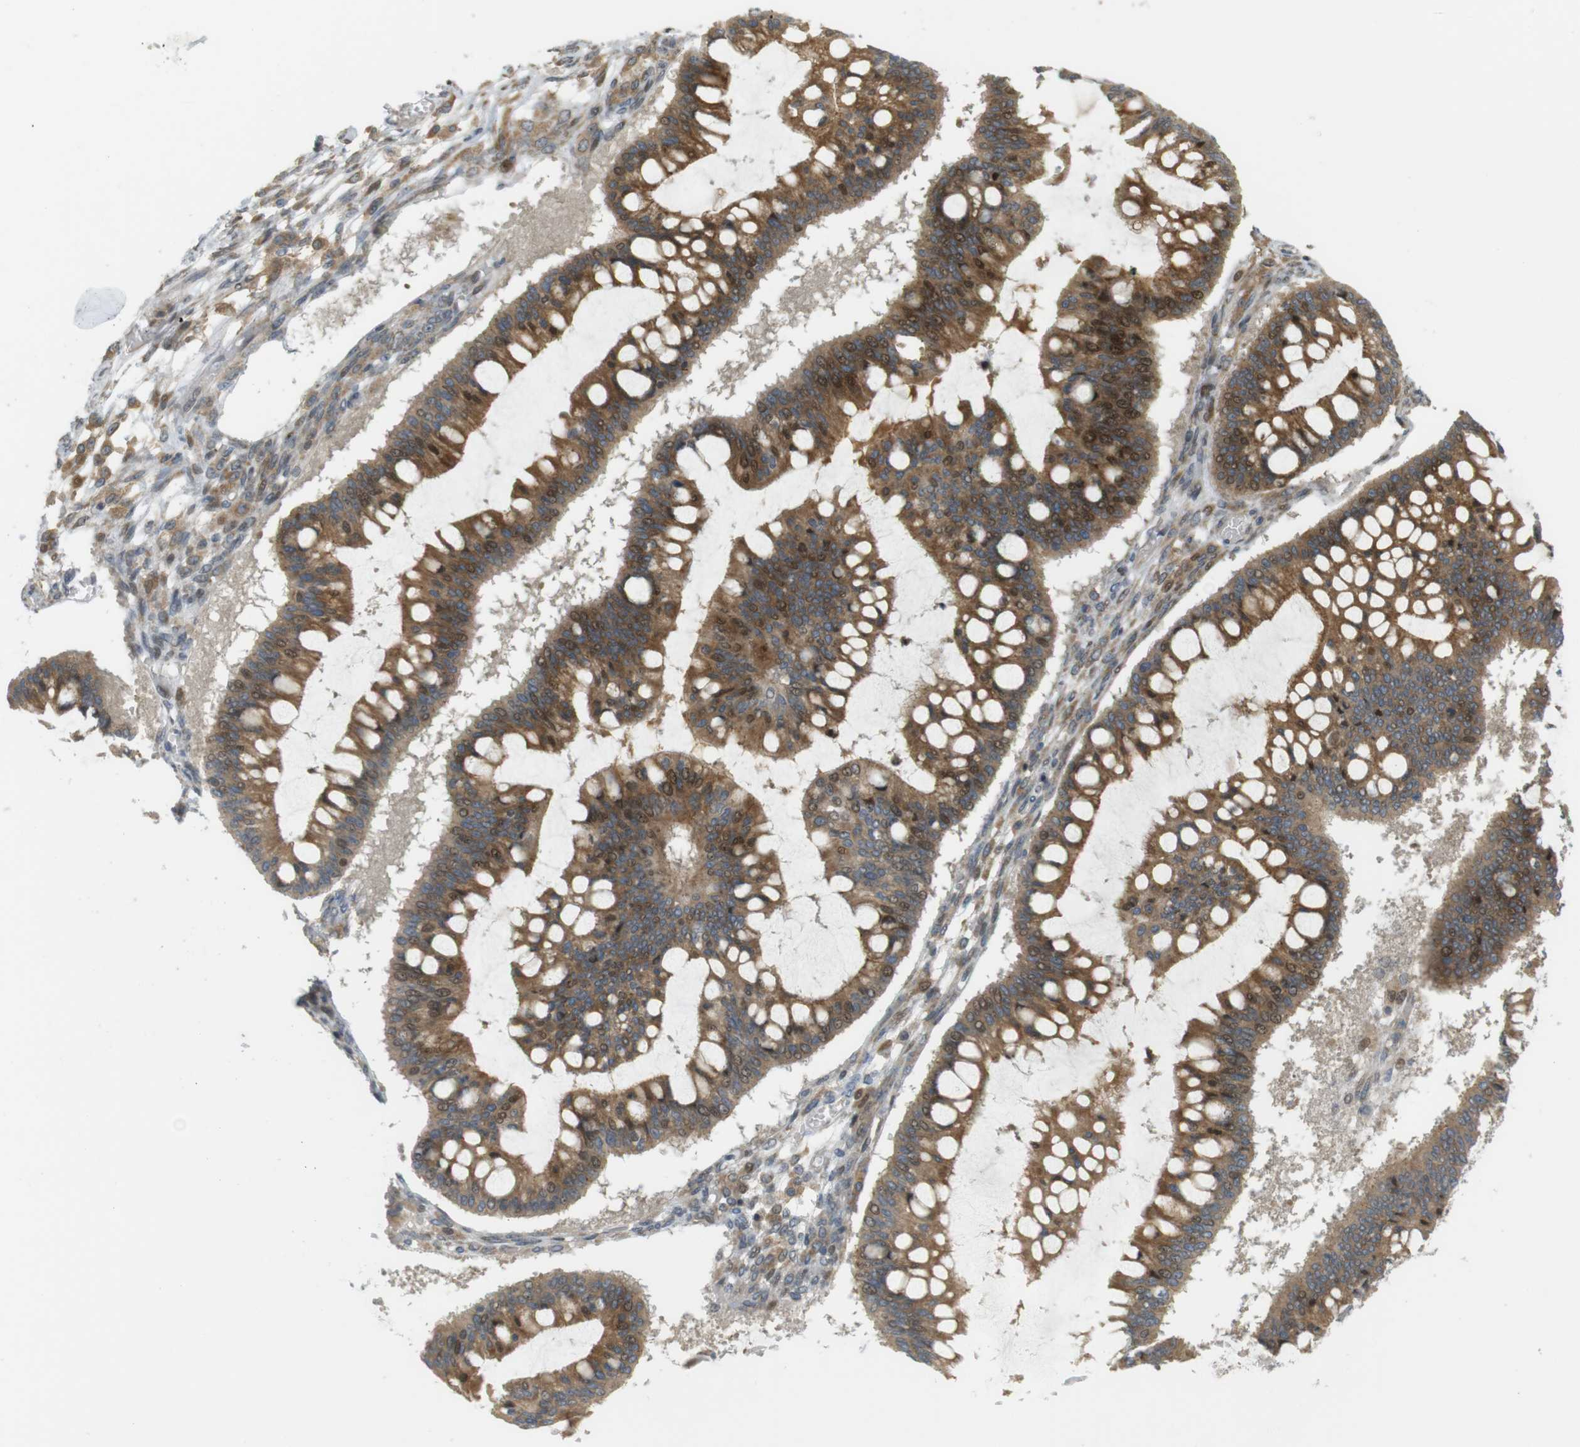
{"staining": {"intensity": "moderate", "quantity": ">75%", "location": "cytoplasmic/membranous,nuclear"}, "tissue": "ovarian cancer", "cell_type": "Tumor cells", "image_type": "cancer", "snomed": [{"axis": "morphology", "description": "Cystadenocarcinoma, mucinous, NOS"}, {"axis": "topography", "description": "Ovary"}], "caption": "Ovarian mucinous cystadenocarcinoma stained with immunohistochemistry displays moderate cytoplasmic/membranous and nuclear staining in about >75% of tumor cells.", "gene": "CLRN3", "patient": {"sex": "female", "age": 73}}